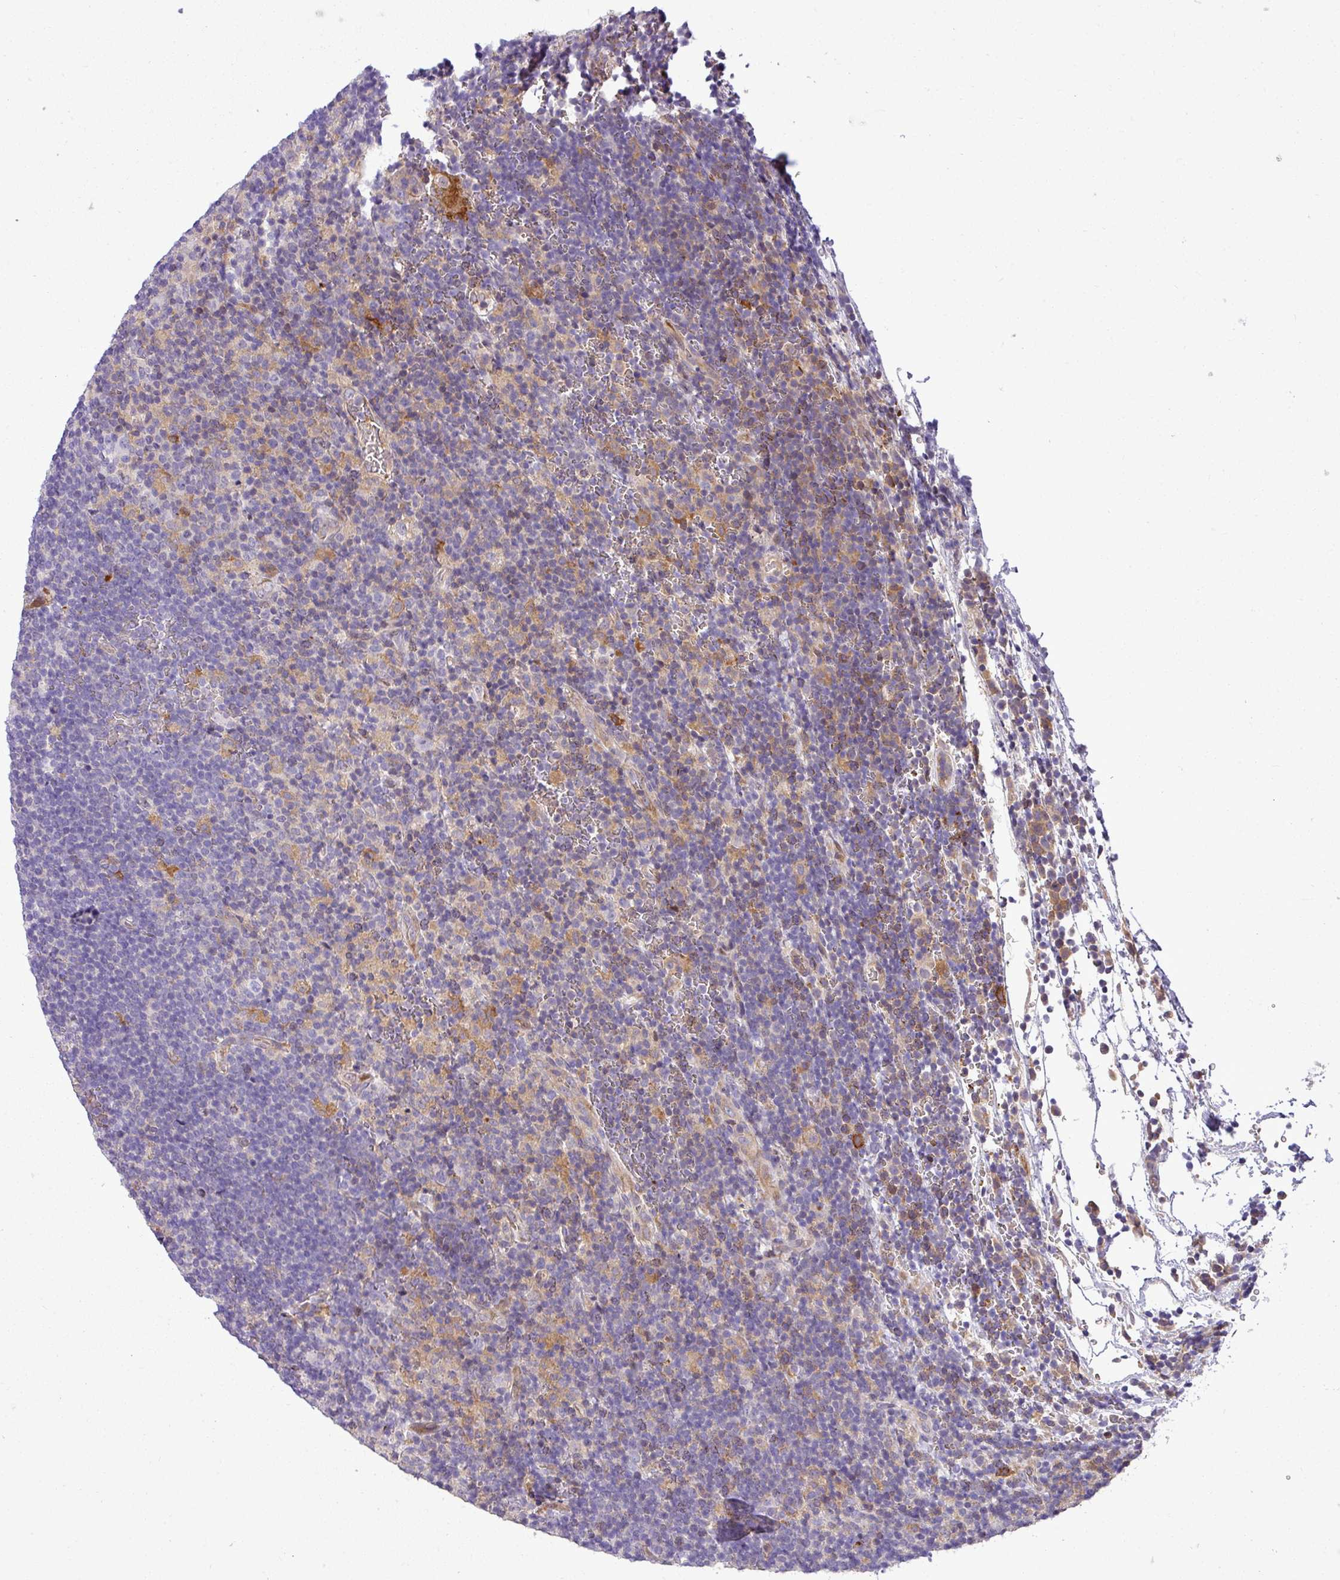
{"staining": {"intensity": "negative", "quantity": "none", "location": "none"}, "tissue": "lymphoma", "cell_type": "Tumor cells", "image_type": "cancer", "snomed": [{"axis": "morphology", "description": "Hodgkin's disease, NOS"}, {"axis": "topography", "description": "Lymph node"}], "caption": "Protein analysis of Hodgkin's disease displays no significant positivity in tumor cells.", "gene": "NBEAL2", "patient": {"sex": "female", "age": 57}}